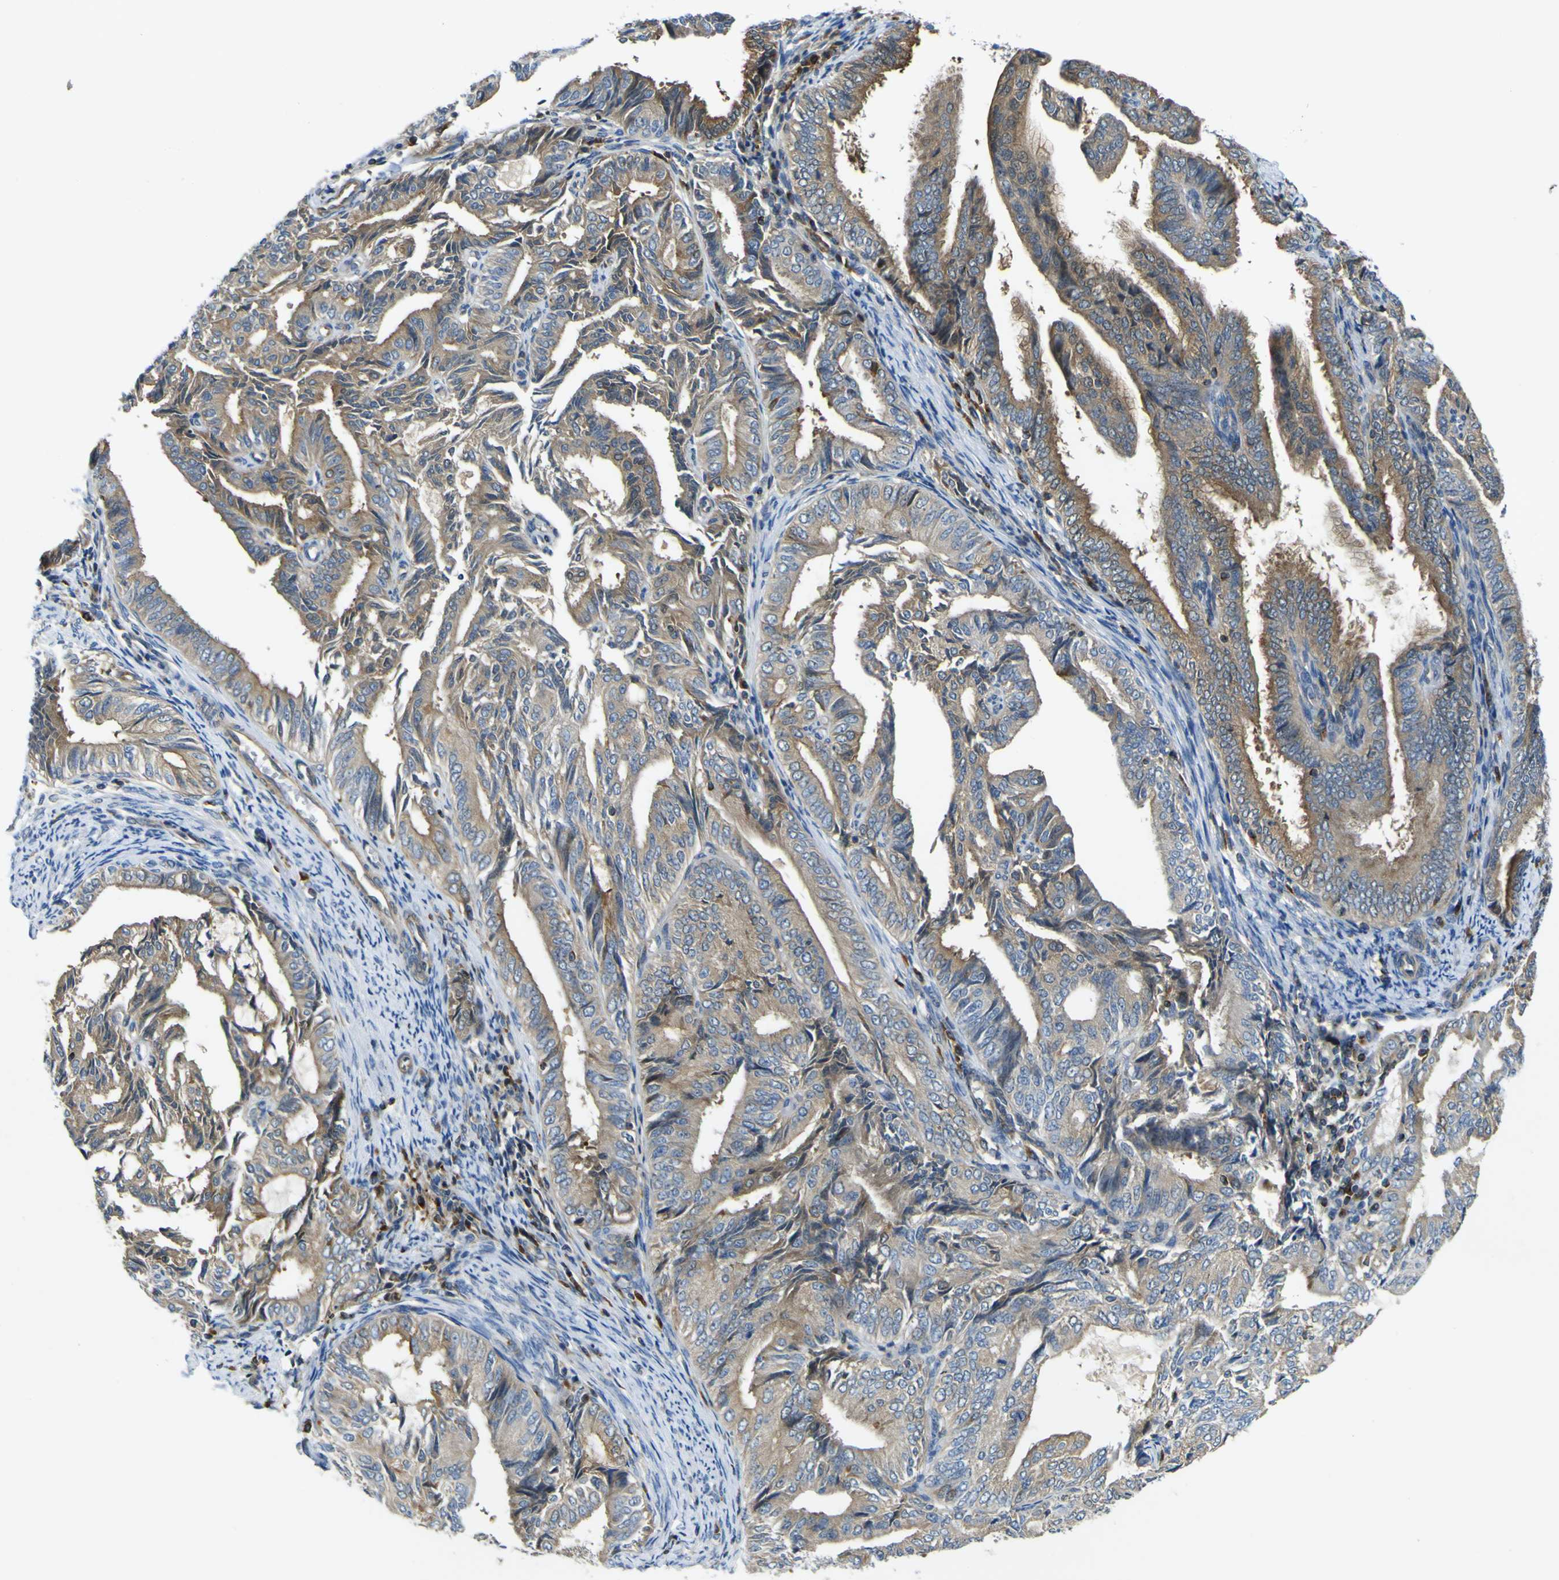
{"staining": {"intensity": "moderate", "quantity": ">75%", "location": "cytoplasmic/membranous"}, "tissue": "endometrial cancer", "cell_type": "Tumor cells", "image_type": "cancer", "snomed": [{"axis": "morphology", "description": "Adenocarcinoma, NOS"}, {"axis": "topography", "description": "Endometrium"}], "caption": "Protein staining of endometrial adenocarcinoma tissue exhibits moderate cytoplasmic/membranous positivity in approximately >75% of tumor cells.", "gene": "EML2", "patient": {"sex": "female", "age": 58}}